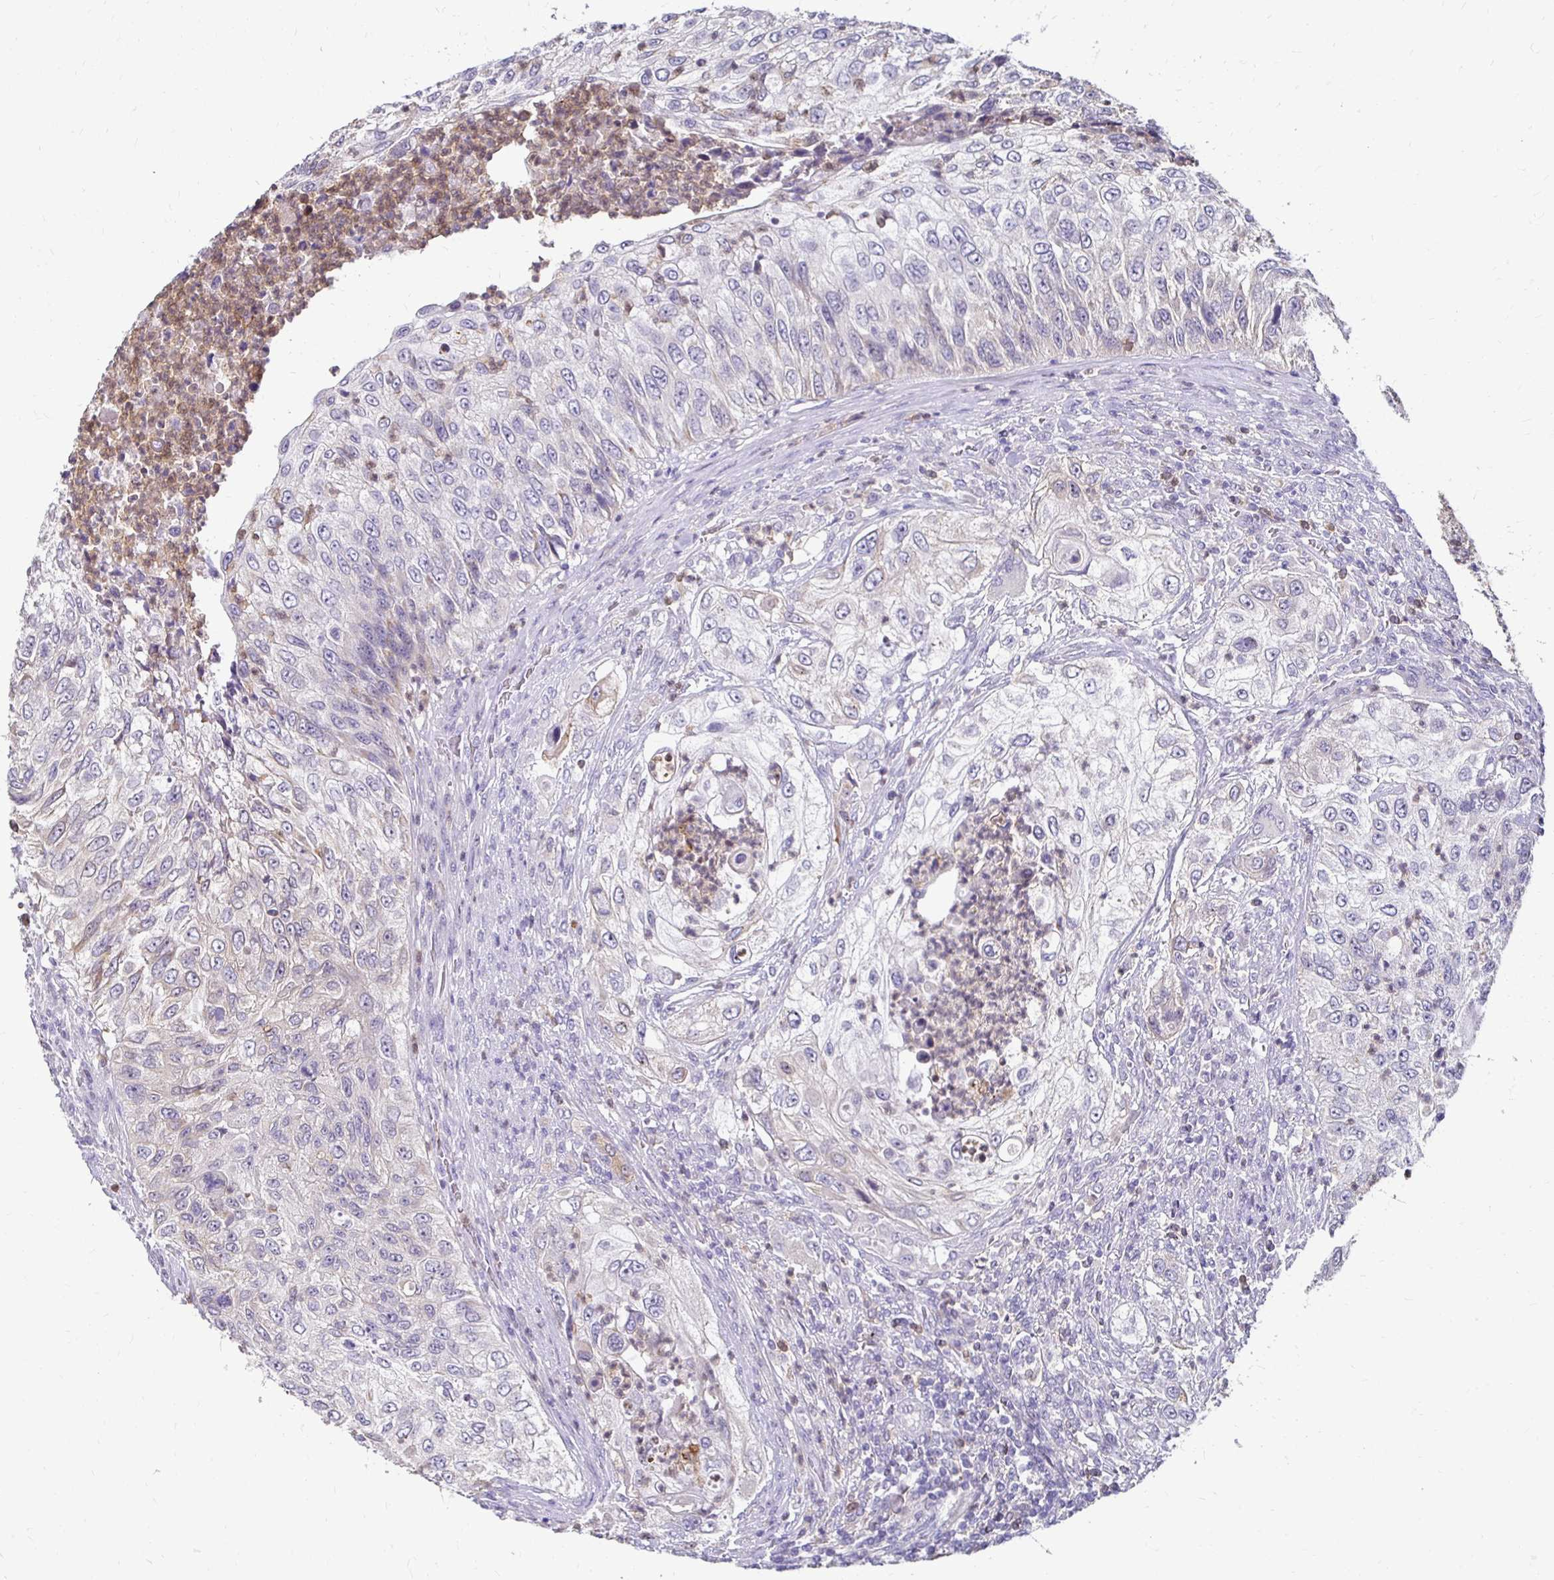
{"staining": {"intensity": "negative", "quantity": "none", "location": "none"}, "tissue": "urothelial cancer", "cell_type": "Tumor cells", "image_type": "cancer", "snomed": [{"axis": "morphology", "description": "Urothelial carcinoma, High grade"}, {"axis": "topography", "description": "Urinary bladder"}], "caption": "The immunohistochemistry (IHC) micrograph has no significant positivity in tumor cells of high-grade urothelial carcinoma tissue.", "gene": "PADI2", "patient": {"sex": "female", "age": 60}}